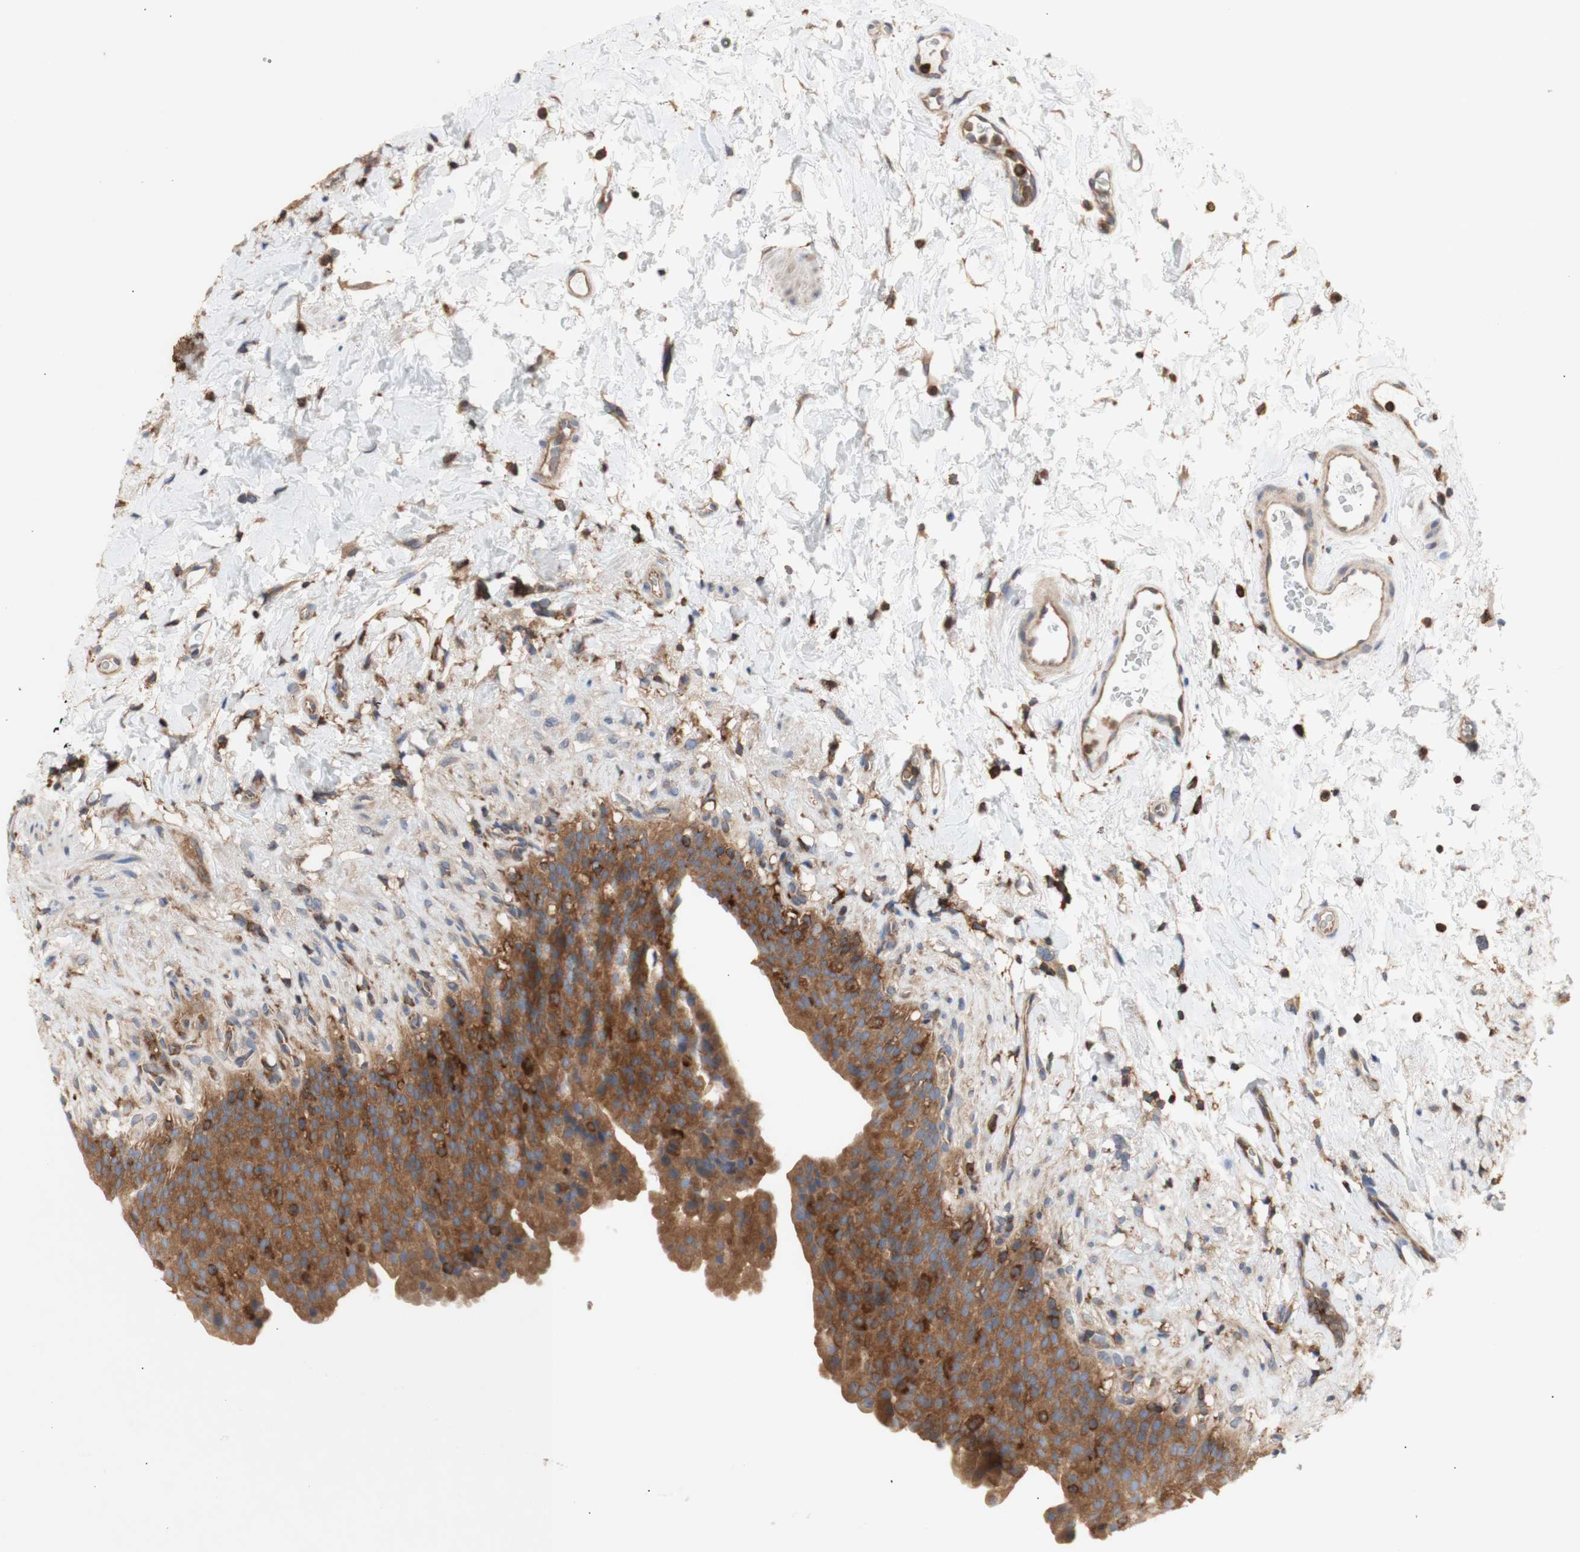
{"staining": {"intensity": "moderate", "quantity": ">75%", "location": "cytoplasmic/membranous"}, "tissue": "urinary bladder", "cell_type": "Urothelial cells", "image_type": "normal", "snomed": [{"axis": "morphology", "description": "Normal tissue, NOS"}, {"axis": "topography", "description": "Urinary bladder"}], "caption": "High-power microscopy captured an immunohistochemistry photomicrograph of normal urinary bladder, revealing moderate cytoplasmic/membranous positivity in approximately >75% of urothelial cells.", "gene": "IKBKG", "patient": {"sex": "female", "age": 79}}